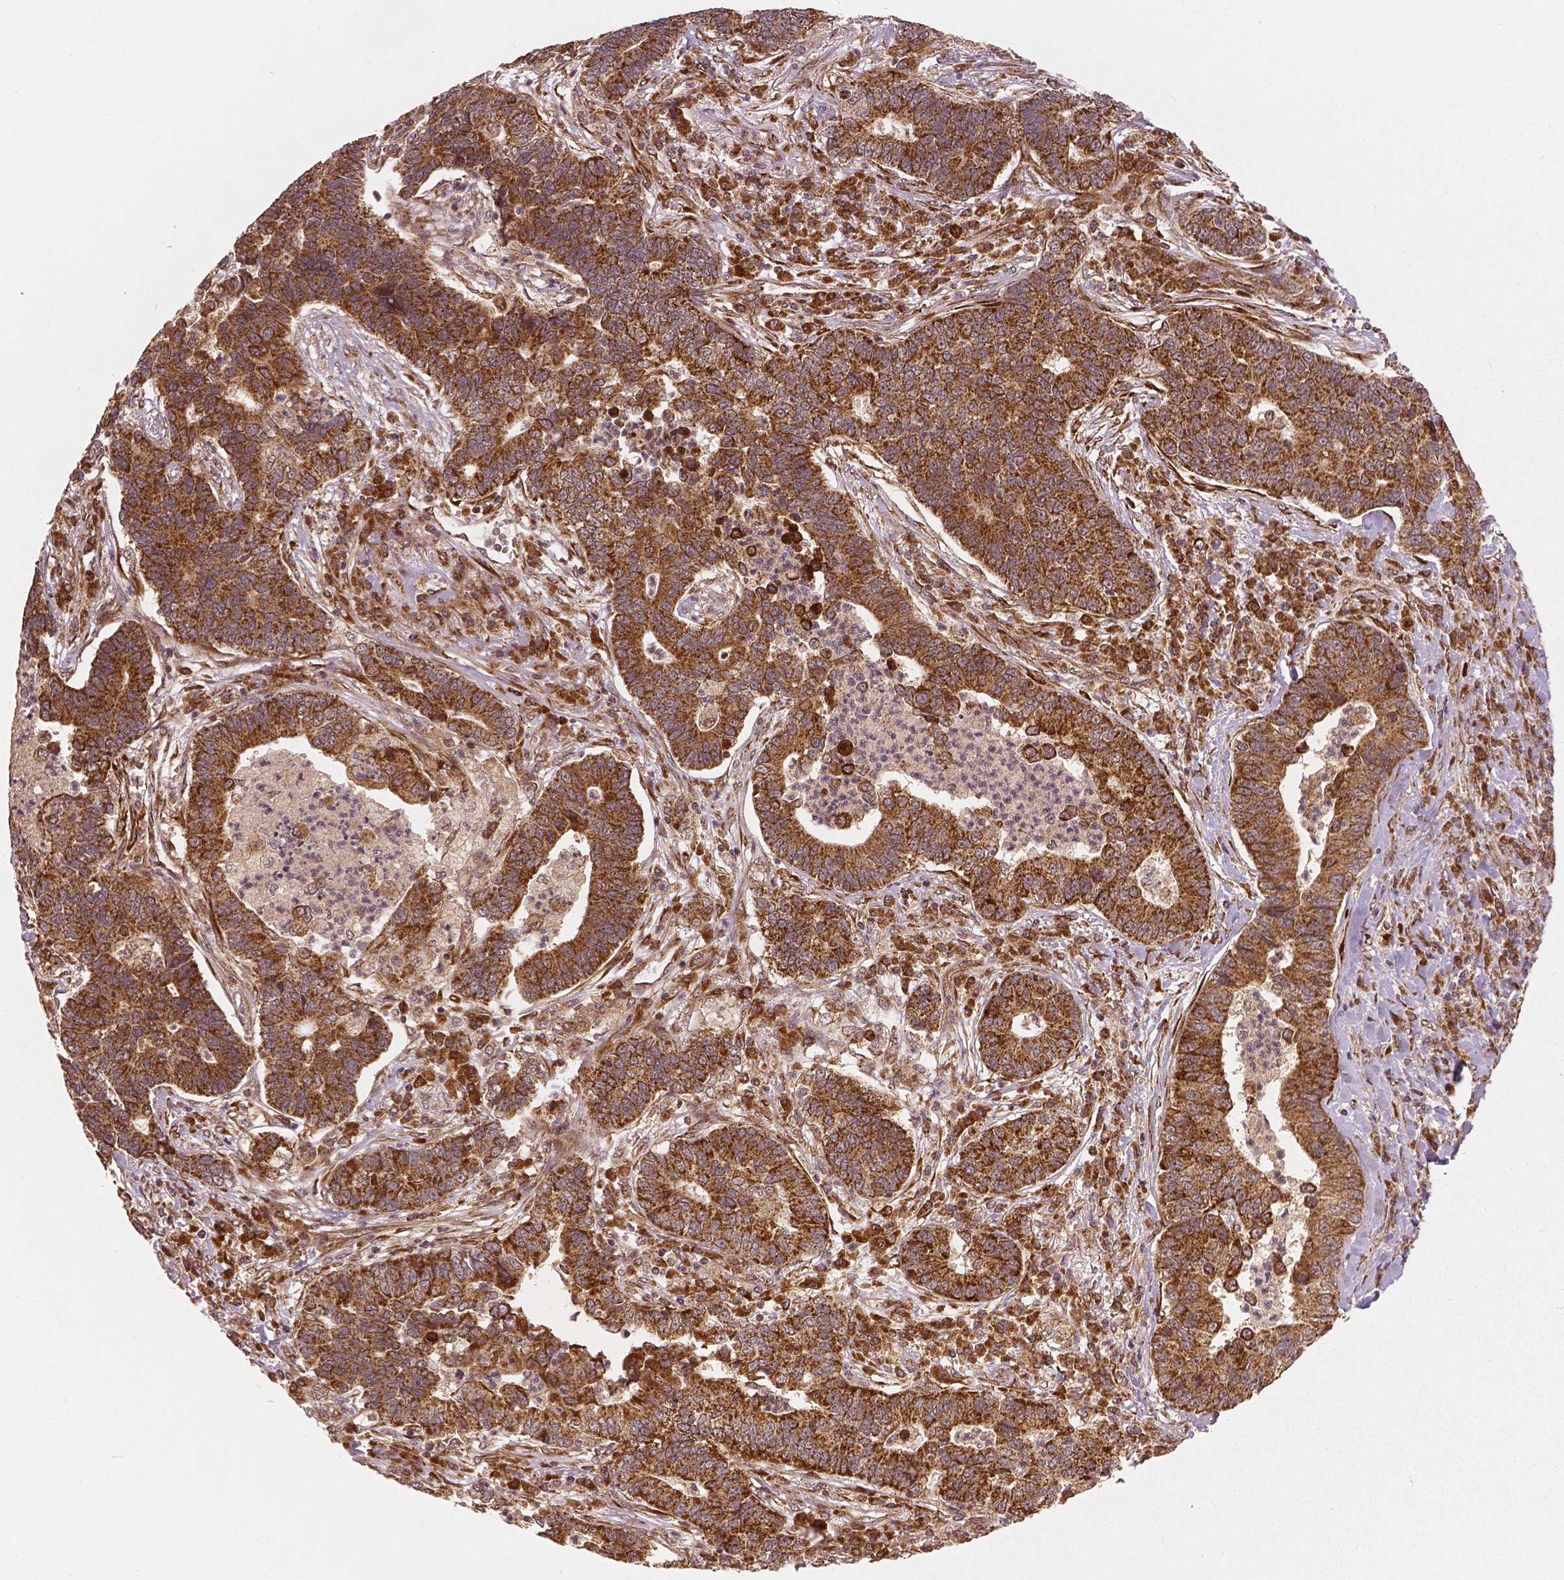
{"staining": {"intensity": "strong", "quantity": ">75%", "location": "cytoplasmic/membranous"}, "tissue": "lung cancer", "cell_type": "Tumor cells", "image_type": "cancer", "snomed": [{"axis": "morphology", "description": "Adenocarcinoma, NOS"}, {"axis": "topography", "description": "Lung"}], "caption": "A high amount of strong cytoplasmic/membranous positivity is appreciated in about >75% of tumor cells in adenocarcinoma (lung) tissue. Nuclei are stained in blue.", "gene": "PGAM5", "patient": {"sex": "female", "age": 57}}